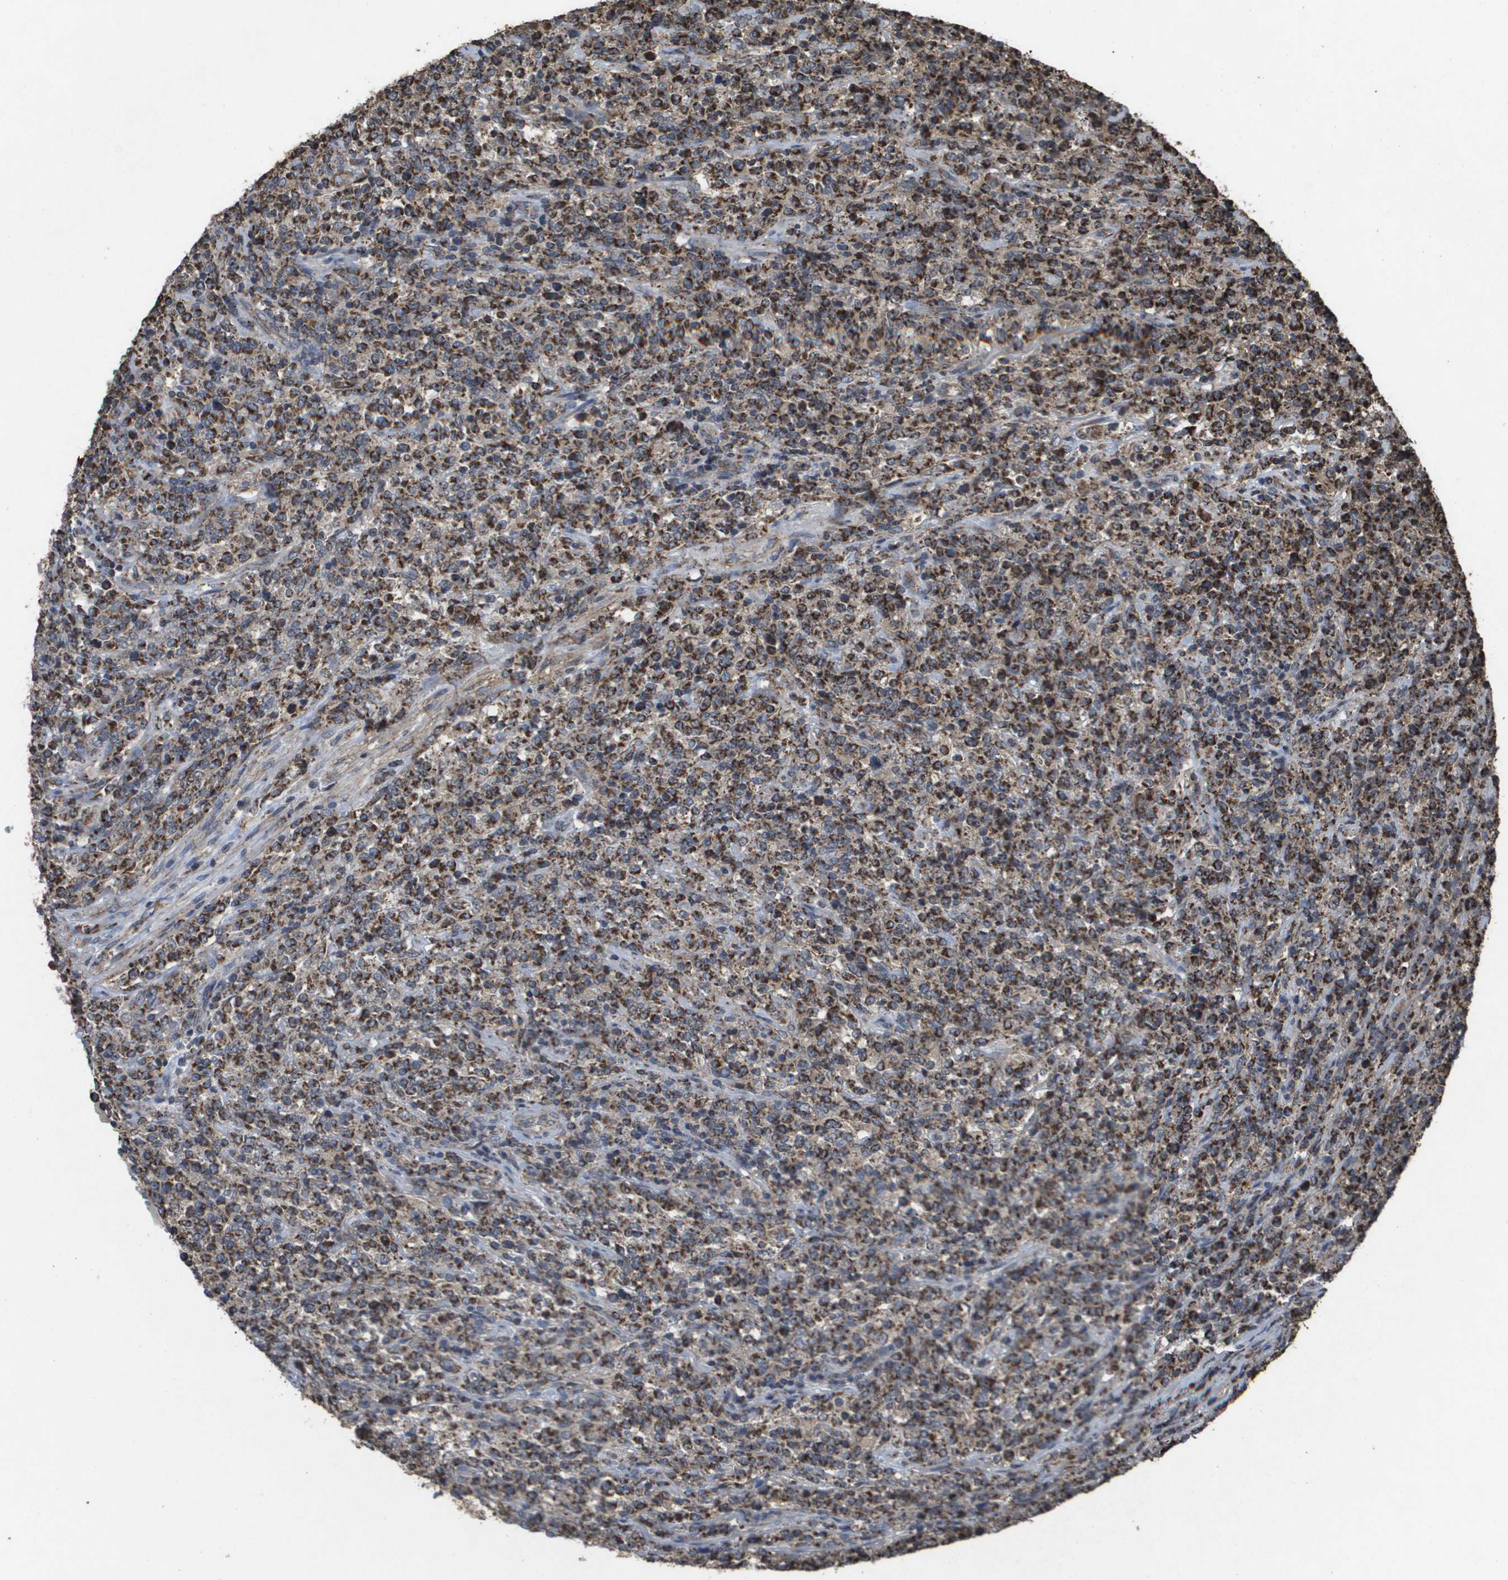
{"staining": {"intensity": "strong", "quantity": ">75%", "location": "cytoplasmic/membranous"}, "tissue": "lymphoma", "cell_type": "Tumor cells", "image_type": "cancer", "snomed": [{"axis": "morphology", "description": "Malignant lymphoma, non-Hodgkin's type, High grade"}, {"axis": "topography", "description": "Soft tissue"}], "caption": "Protein staining of malignant lymphoma, non-Hodgkin's type (high-grade) tissue exhibits strong cytoplasmic/membranous staining in about >75% of tumor cells. (DAB (3,3'-diaminobenzidine) IHC, brown staining for protein, blue staining for nuclei).", "gene": "HSPE1", "patient": {"sex": "male", "age": 18}}